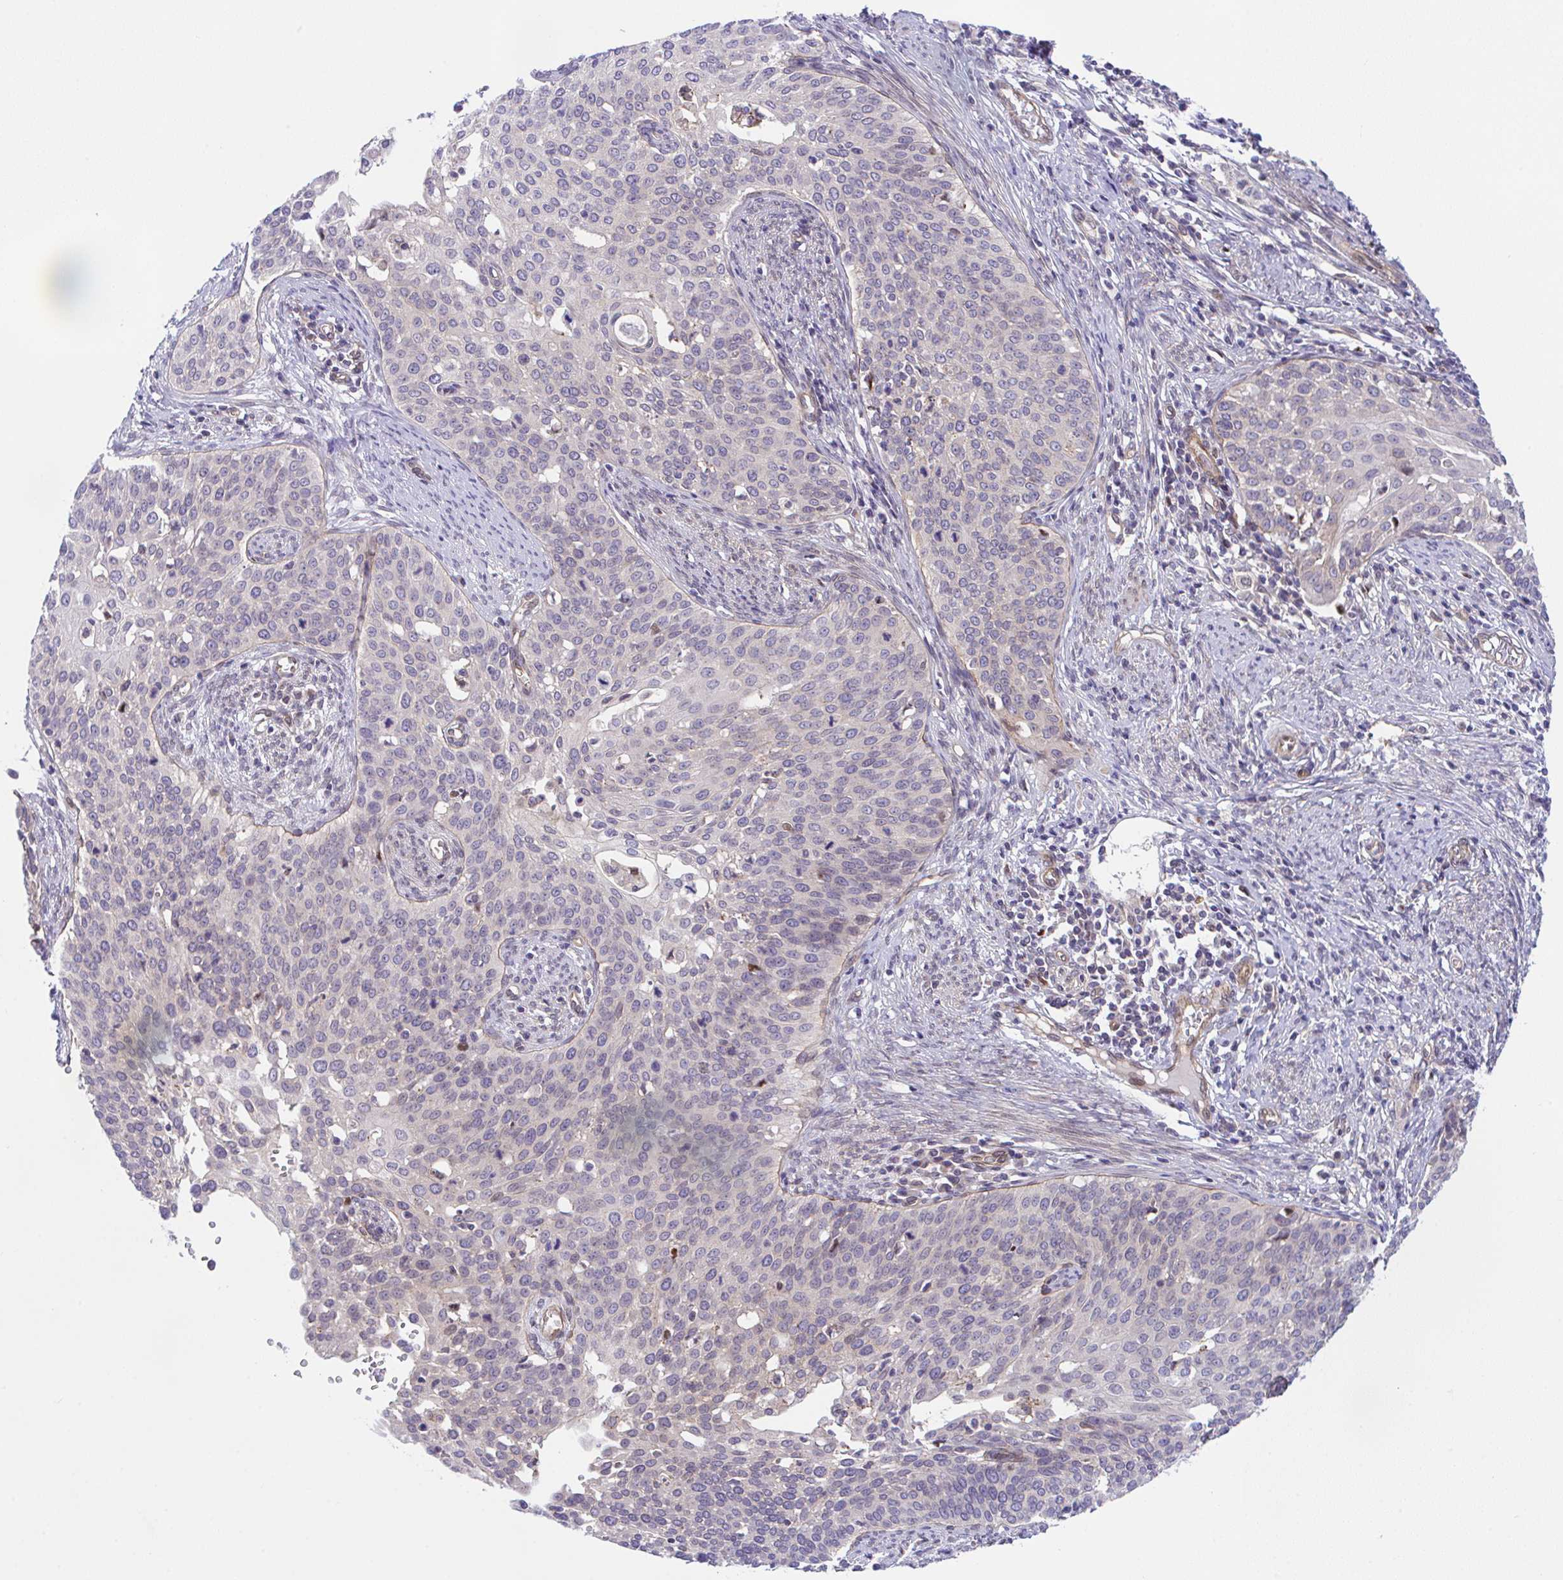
{"staining": {"intensity": "negative", "quantity": "none", "location": "none"}, "tissue": "cervical cancer", "cell_type": "Tumor cells", "image_type": "cancer", "snomed": [{"axis": "morphology", "description": "Squamous cell carcinoma, NOS"}, {"axis": "topography", "description": "Cervix"}], "caption": "High magnification brightfield microscopy of cervical cancer stained with DAB (brown) and counterstained with hematoxylin (blue): tumor cells show no significant expression.", "gene": "ZBED3", "patient": {"sex": "female", "age": 44}}